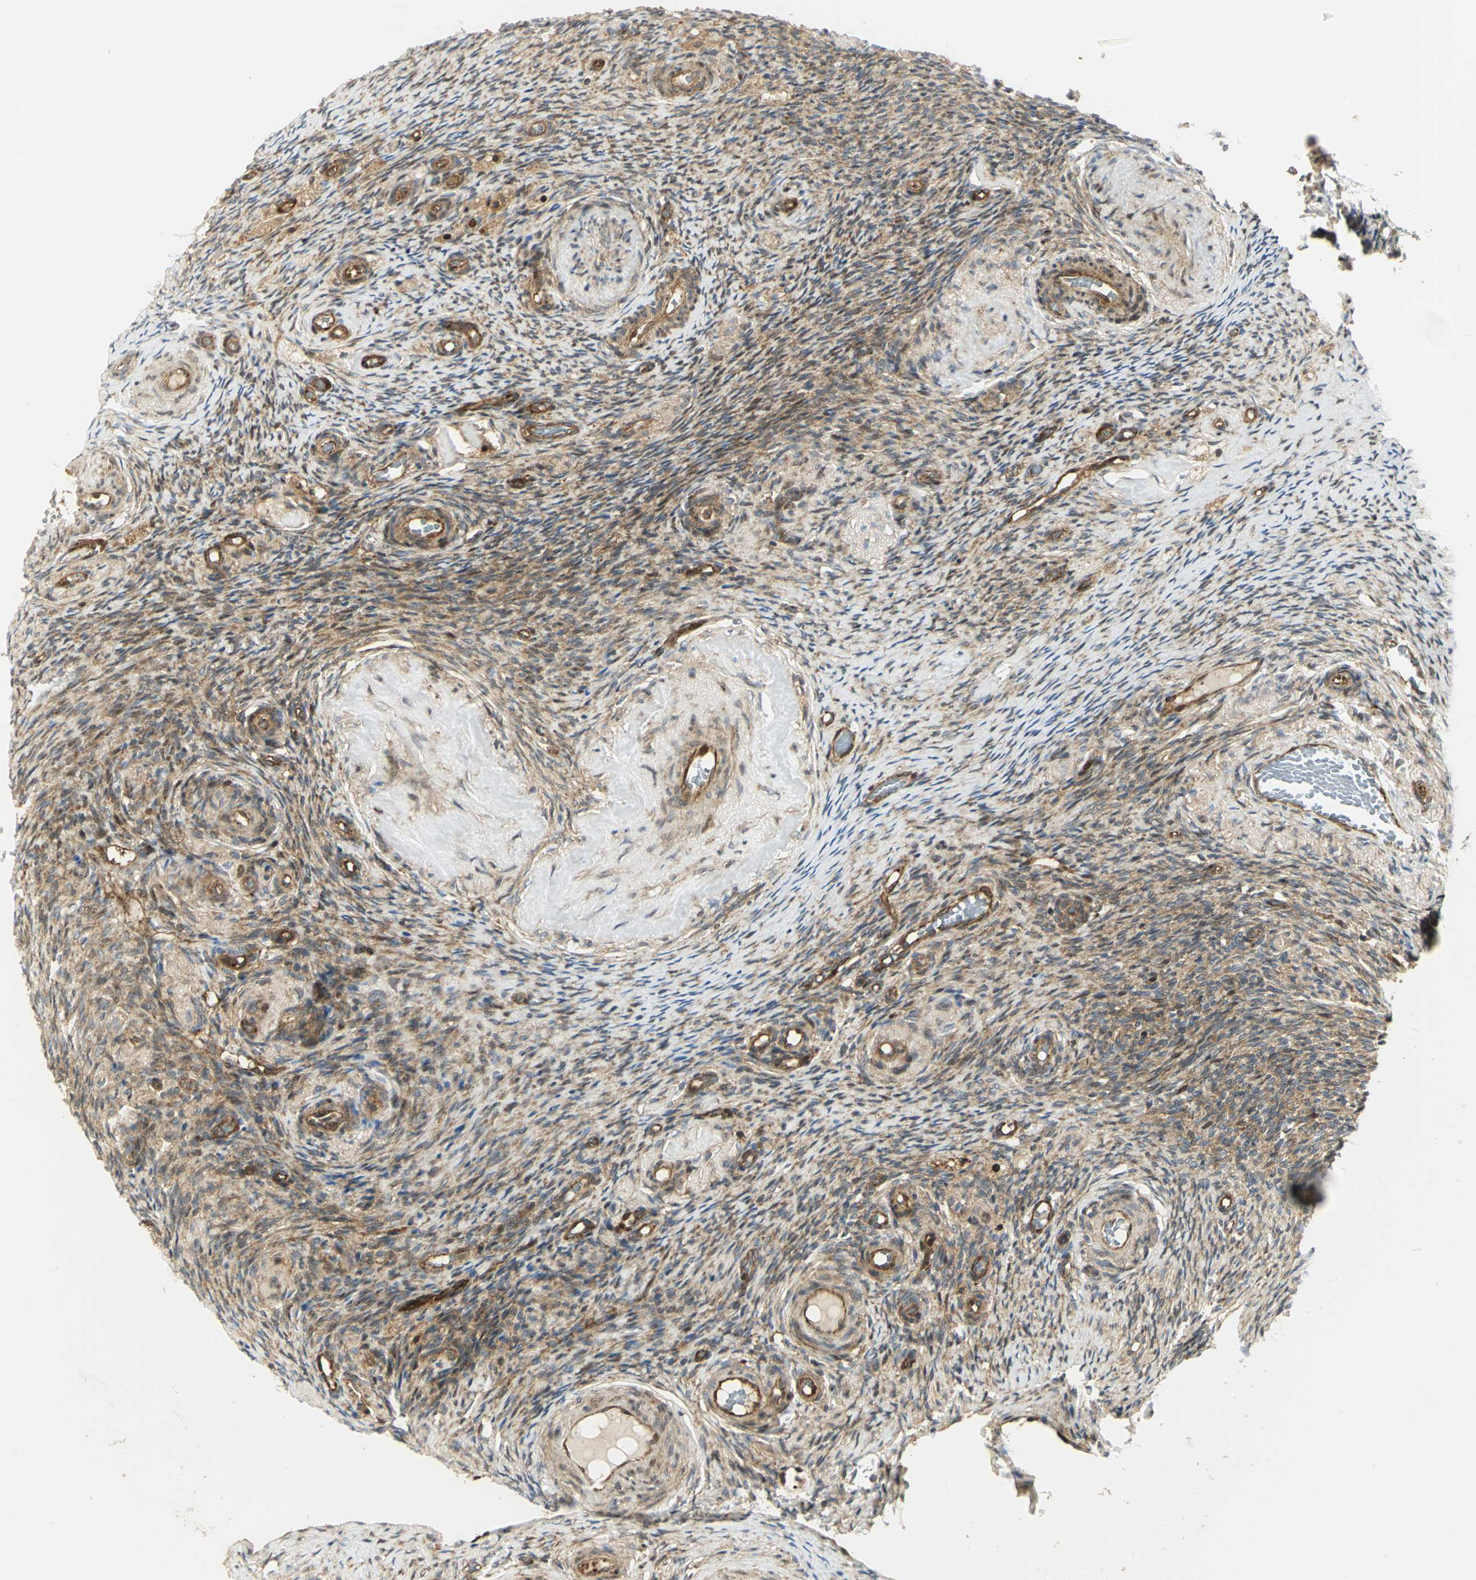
{"staining": {"intensity": "moderate", "quantity": ">75%", "location": "cytoplasmic/membranous,nuclear"}, "tissue": "ovary", "cell_type": "Ovarian stroma cells", "image_type": "normal", "snomed": [{"axis": "morphology", "description": "Normal tissue, NOS"}, {"axis": "topography", "description": "Ovary"}], "caption": "Immunohistochemical staining of benign ovary shows medium levels of moderate cytoplasmic/membranous,nuclear staining in about >75% of ovarian stroma cells. Nuclei are stained in blue.", "gene": "EEA1", "patient": {"sex": "female", "age": 60}}